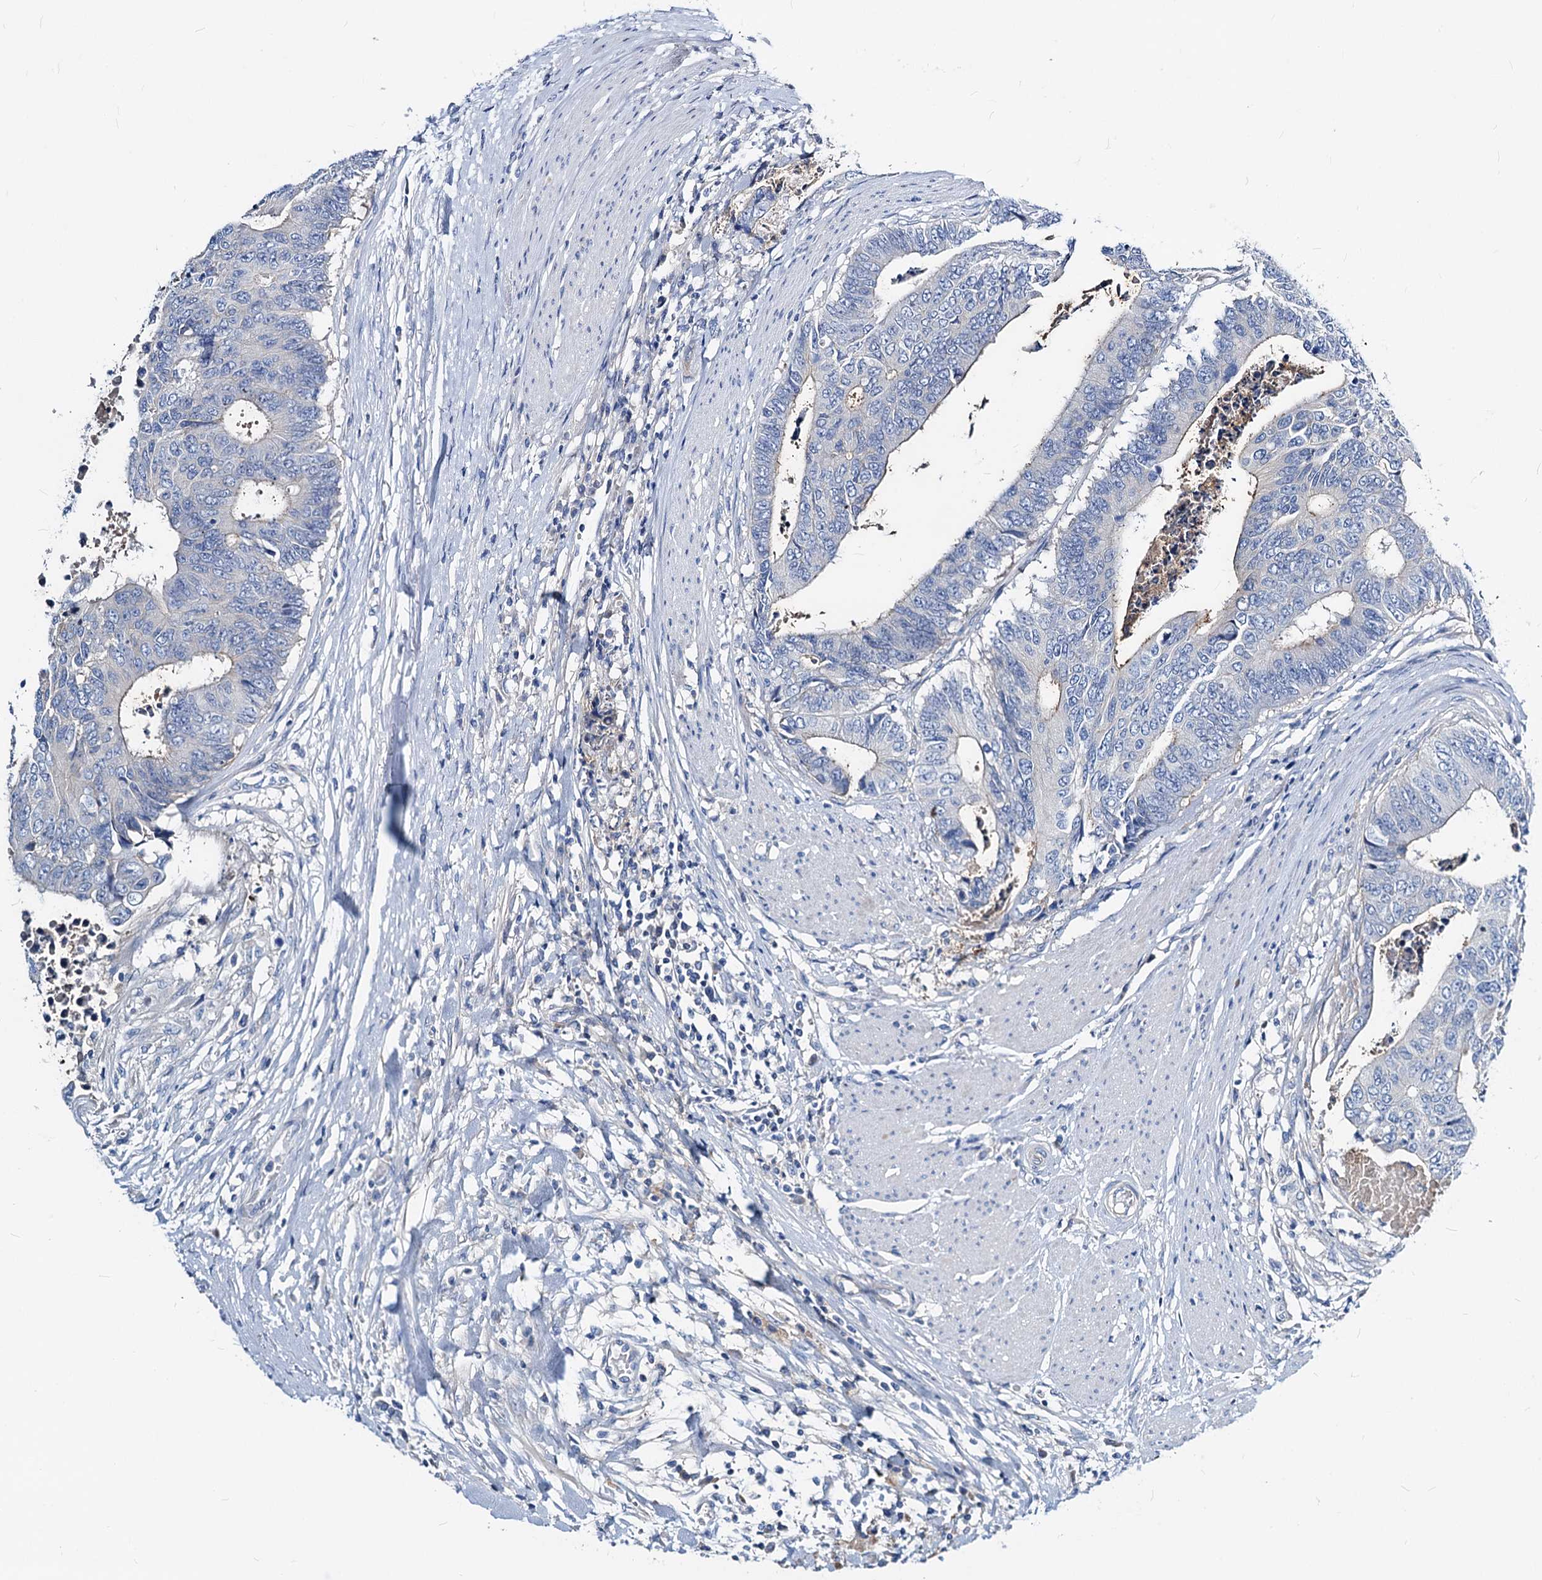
{"staining": {"intensity": "negative", "quantity": "none", "location": "none"}, "tissue": "colorectal cancer", "cell_type": "Tumor cells", "image_type": "cancer", "snomed": [{"axis": "morphology", "description": "Adenocarcinoma, NOS"}, {"axis": "topography", "description": "Rectum"}], "caption": "IHC of human colorectal cancer (adenocarcinoma) shows no staining in tumor cells.", "gene": "DYDC2", "patient": {"sex": "male", "age": 84}}